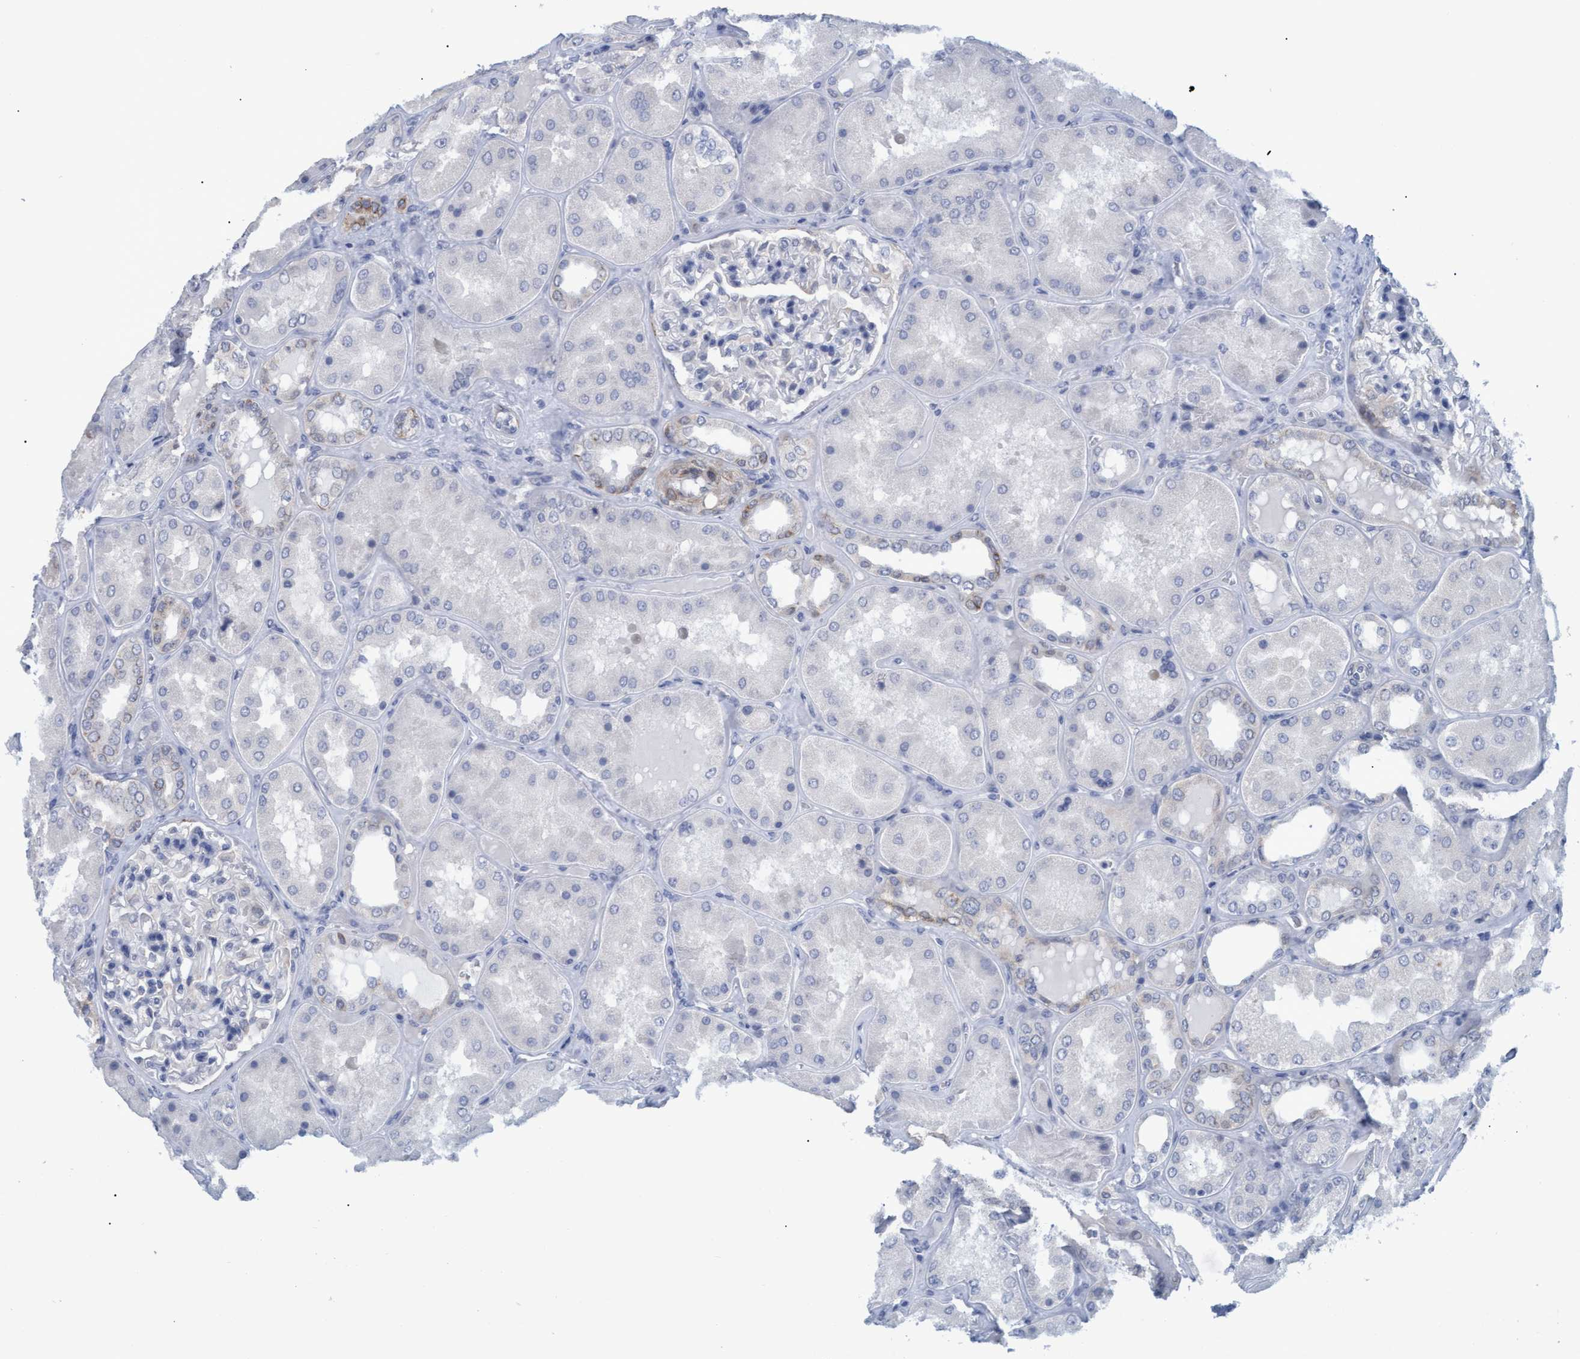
{"staining": {"intensity": "negative", "quantity": "none", "location": "none"}, "tissue": "kidney", "cell_type": "Cells in glomeruli", "image_type": "normal", "snomed": [{"axis": "morphology", "description": "Normal tissue, NOS"}, {"axis": "topography", "description": "Kidney"}], "caption": "Immunohistochemical staining of benign kidney displays no significant positivity in cells in glomeruli.", "gene": "SSTR3", "patient": {"sex": "female", "age": 56}}